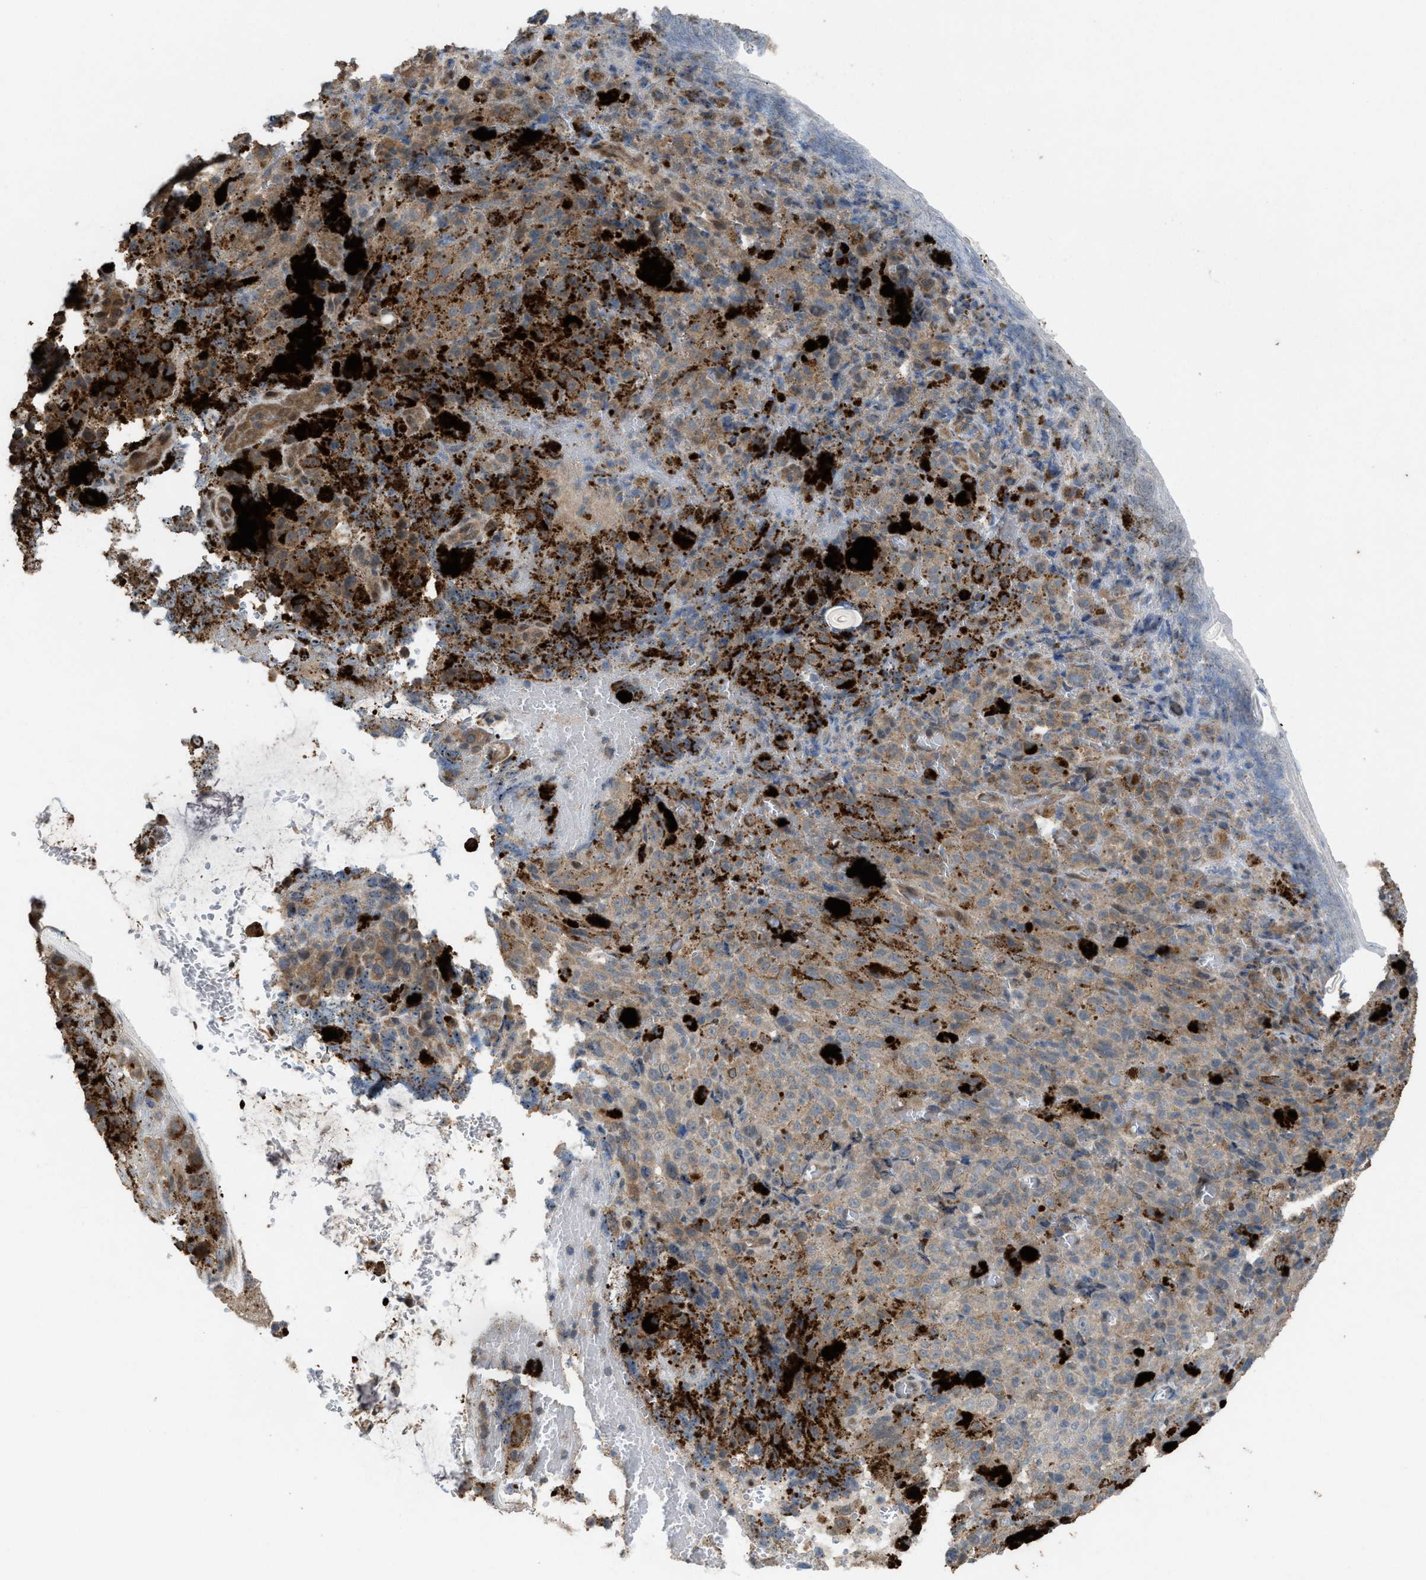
{"staining": {"intensity": "weak", "quantity": ">75%", "location": "cytoplasmic/membranous"}, "tissue": "melanoma", "cell_type": "Tumor cells", "image_type": "cancer", "snomed": [{"axis": "morphology", "description": "Malignant melanoma, NOS"}, {"axis": "topography", "description": "Rectum"}], "caption": "The photomicrograph exhibits staining of malignant melanoma, revealing weak cytoplasmic/membranous protein expression (brown color) within tumor cells. The staining was performed using DAB (3,3'-diaminobenzidine), with brown indicating positive protein expression. Nuclei are stained blue with hematoxylin.", "gene": "PLAA", "patient": {"sex": "female", "age": 81}}